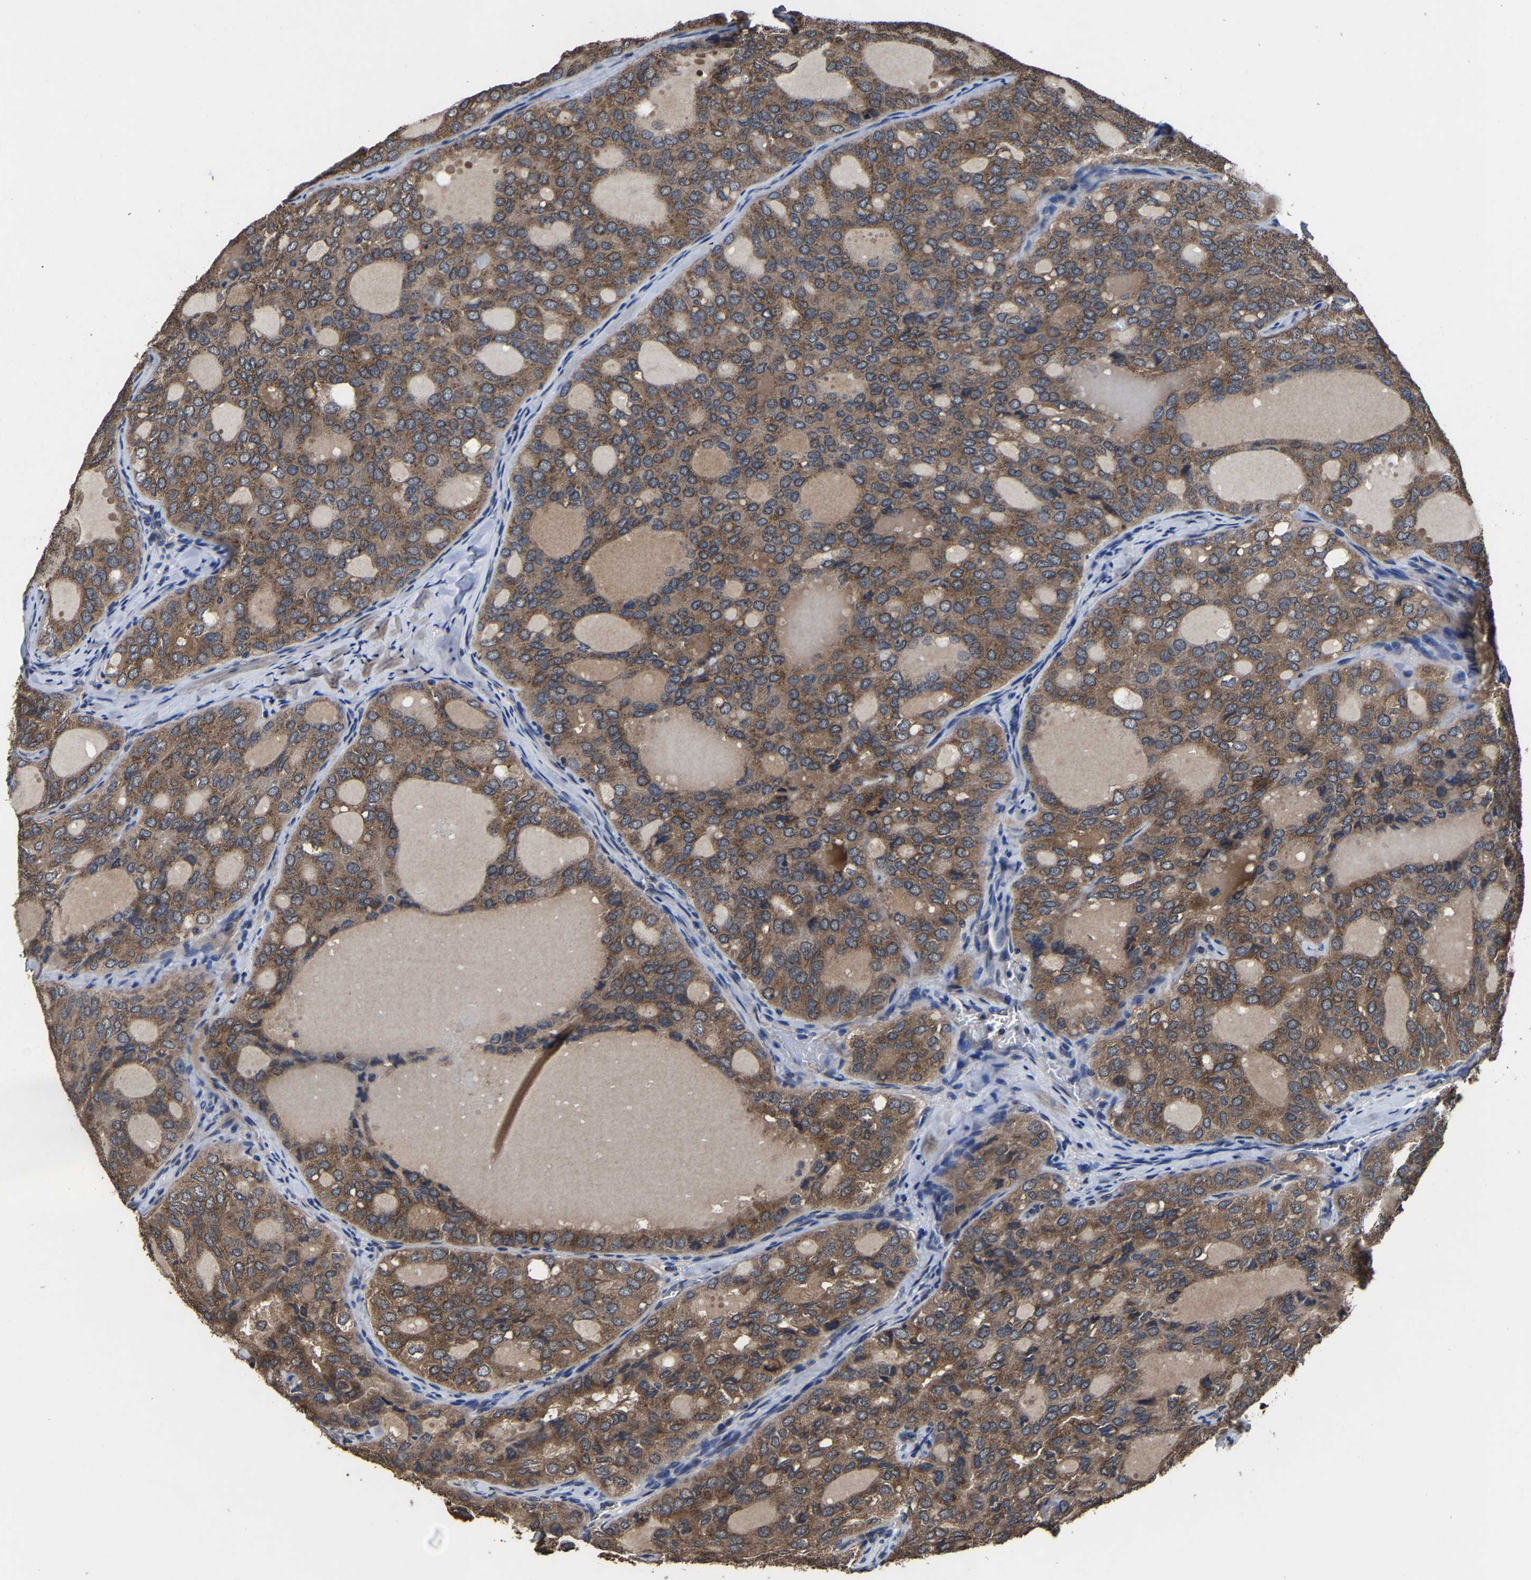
{"staining": {"intensity": "moderate", "quantity": ">75%", "location": "cytoplasmic/membranous"}, "tissue": "thyroid cancer", "cell_type": "Tumor cells", "image_type": "cancer", "snomed": [{"axis": "morphology", "description": "Follicular adenoma carcinoma, NOS"}, {"axis": "topography", "description": "Thyroid gland"}], "caption": "Immunohistochemistry image of neoplastic tissue: thyroid cancer (follicular adenoma carcinoma) stained using IHC displays medium levels of moderate protein expression localized specifically in the cytoplasmic/membranous of tumor cells, appearing as a cytoplasmic/membranous brown color.", "gene": "EBAG9", "patient": {"sex": "male", "age": 75}}